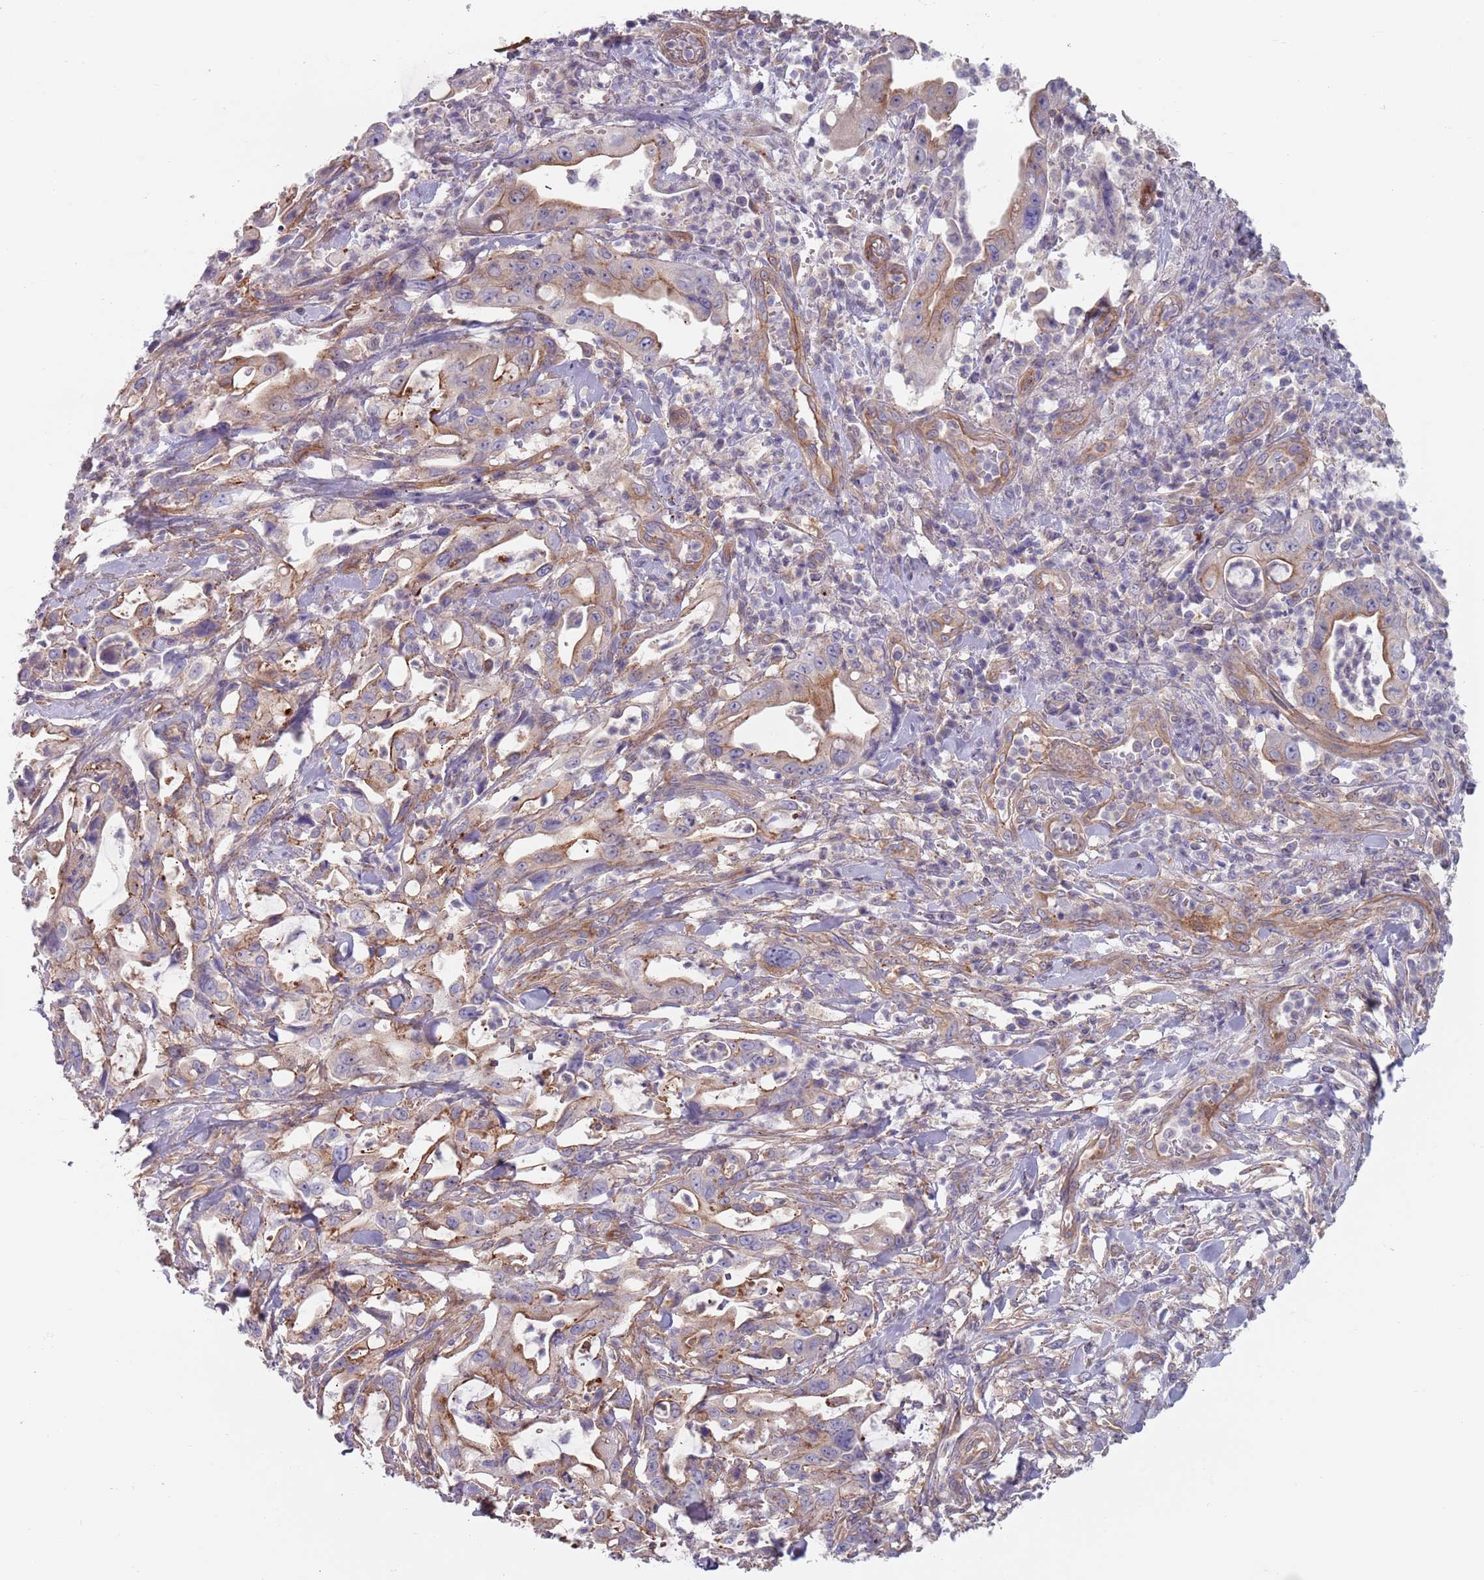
{"staining": {"intensity": "strong", "quantity": "25%-75%", "location": "cytoplasmic/membranous"}, "tissue": "pancreatic cancer", "cell_type": "Tumor cells", "image_type": "cancer", "snomed": [{"axis": "morphology", "description": "Adenocarcinoma, NOS"}, {"axis": "topography", "description": "Pancreas"}], "caption": "The micrograph displays staining of pancreatic adenocarcinoma, revealing strong cytoplasmic/membranous protein positivity (brown color) within tumor cells.", "gene": "APPL2", "patient": {"sex": "female", "age": 61}}